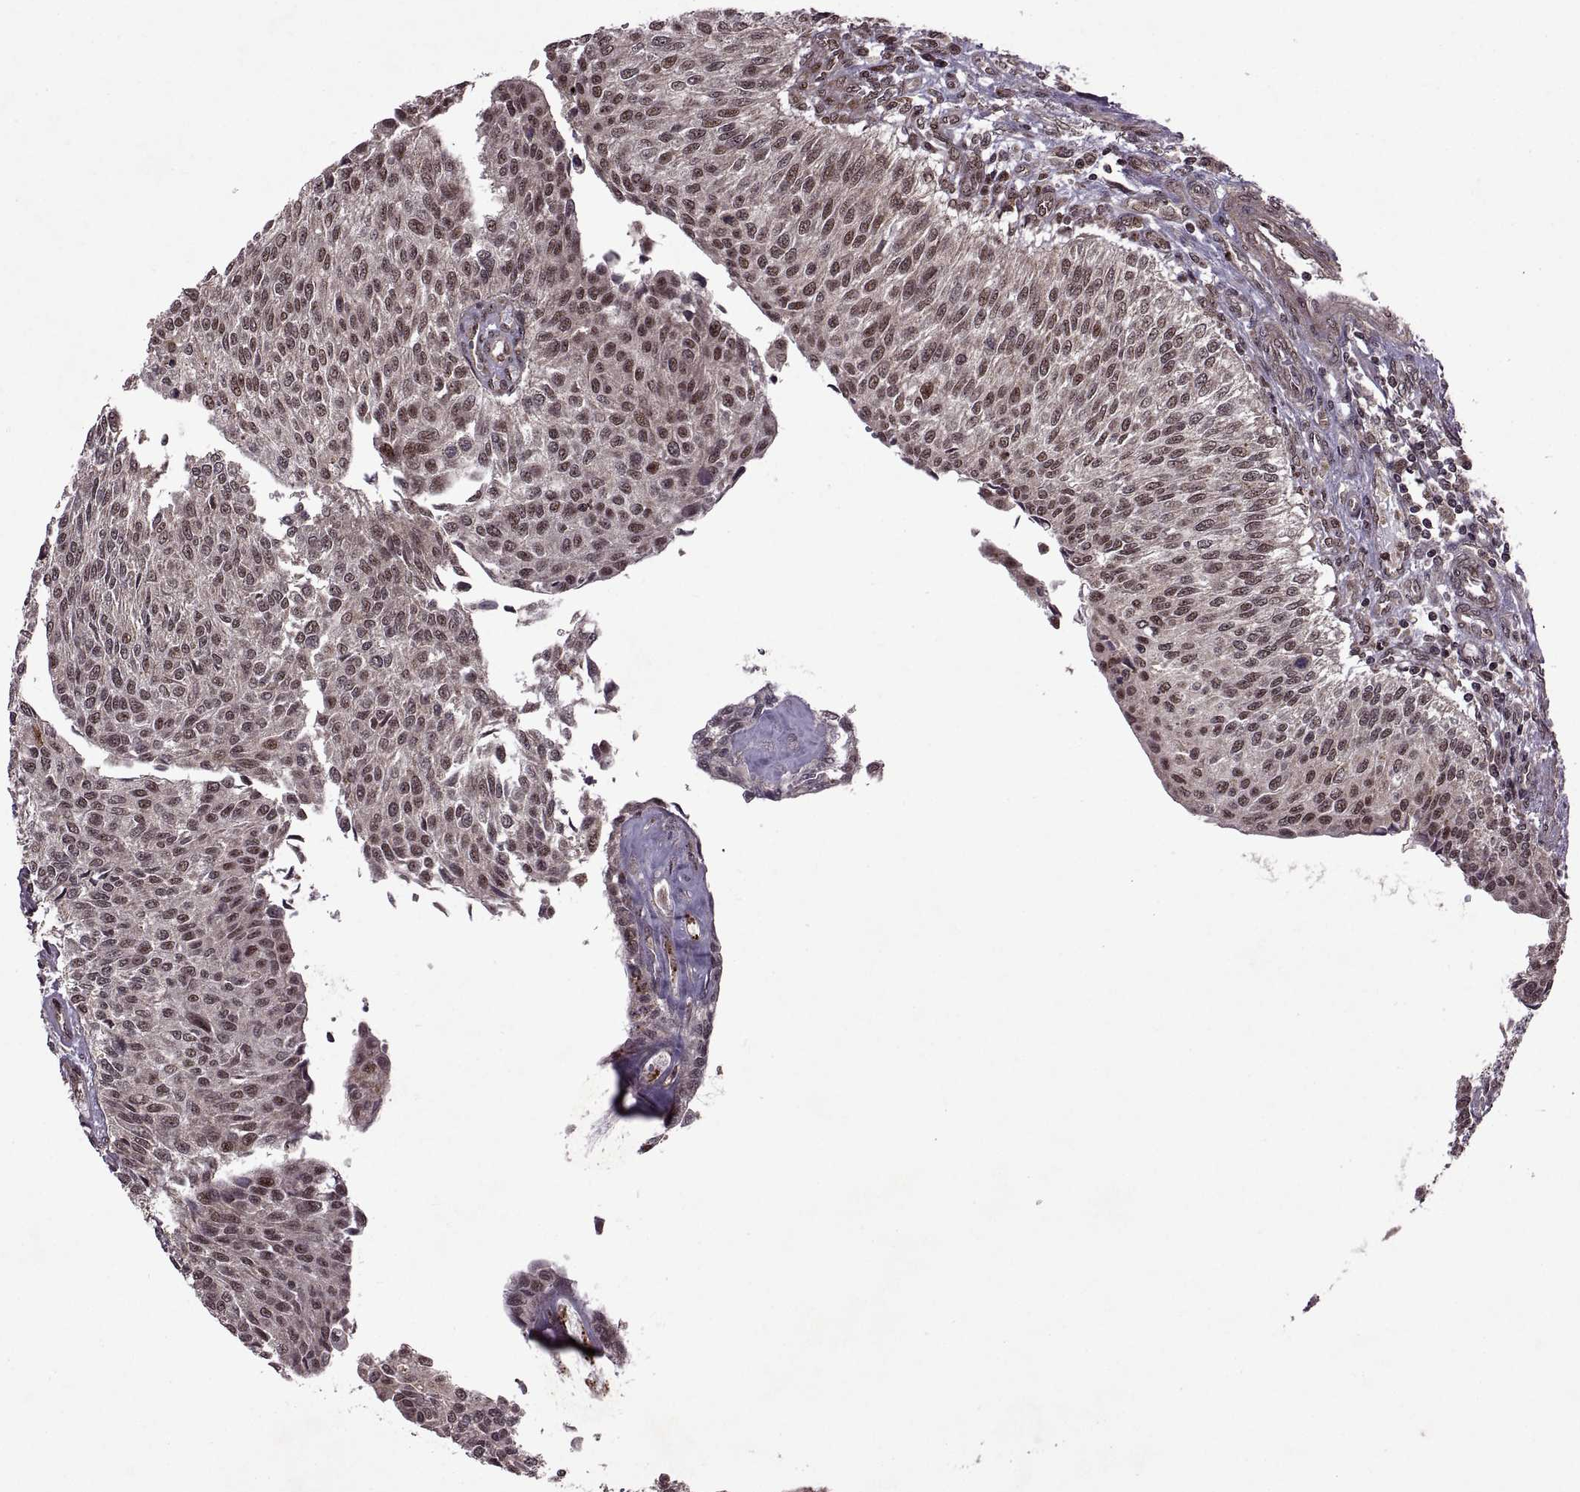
{"staining": {"intensity": "weak", "quantity": "25%-75%", "location": "nuclear"}, "tissue": "urothelial cancer", "cell_type": "Tumor cells", "image_type": "cancer", "snomed": [{"axis": "morphology", "description": "Urothelial carcinoma, NOS"}, {"axis": "topography", "description": "Urinary bladder"}], "caption": "A brown stain highlights weak nuclear staining of a protein in urothelial cancer tumor cells.", "gene": "PTOV1", "patient": {"sex": "male", "age": 55}}